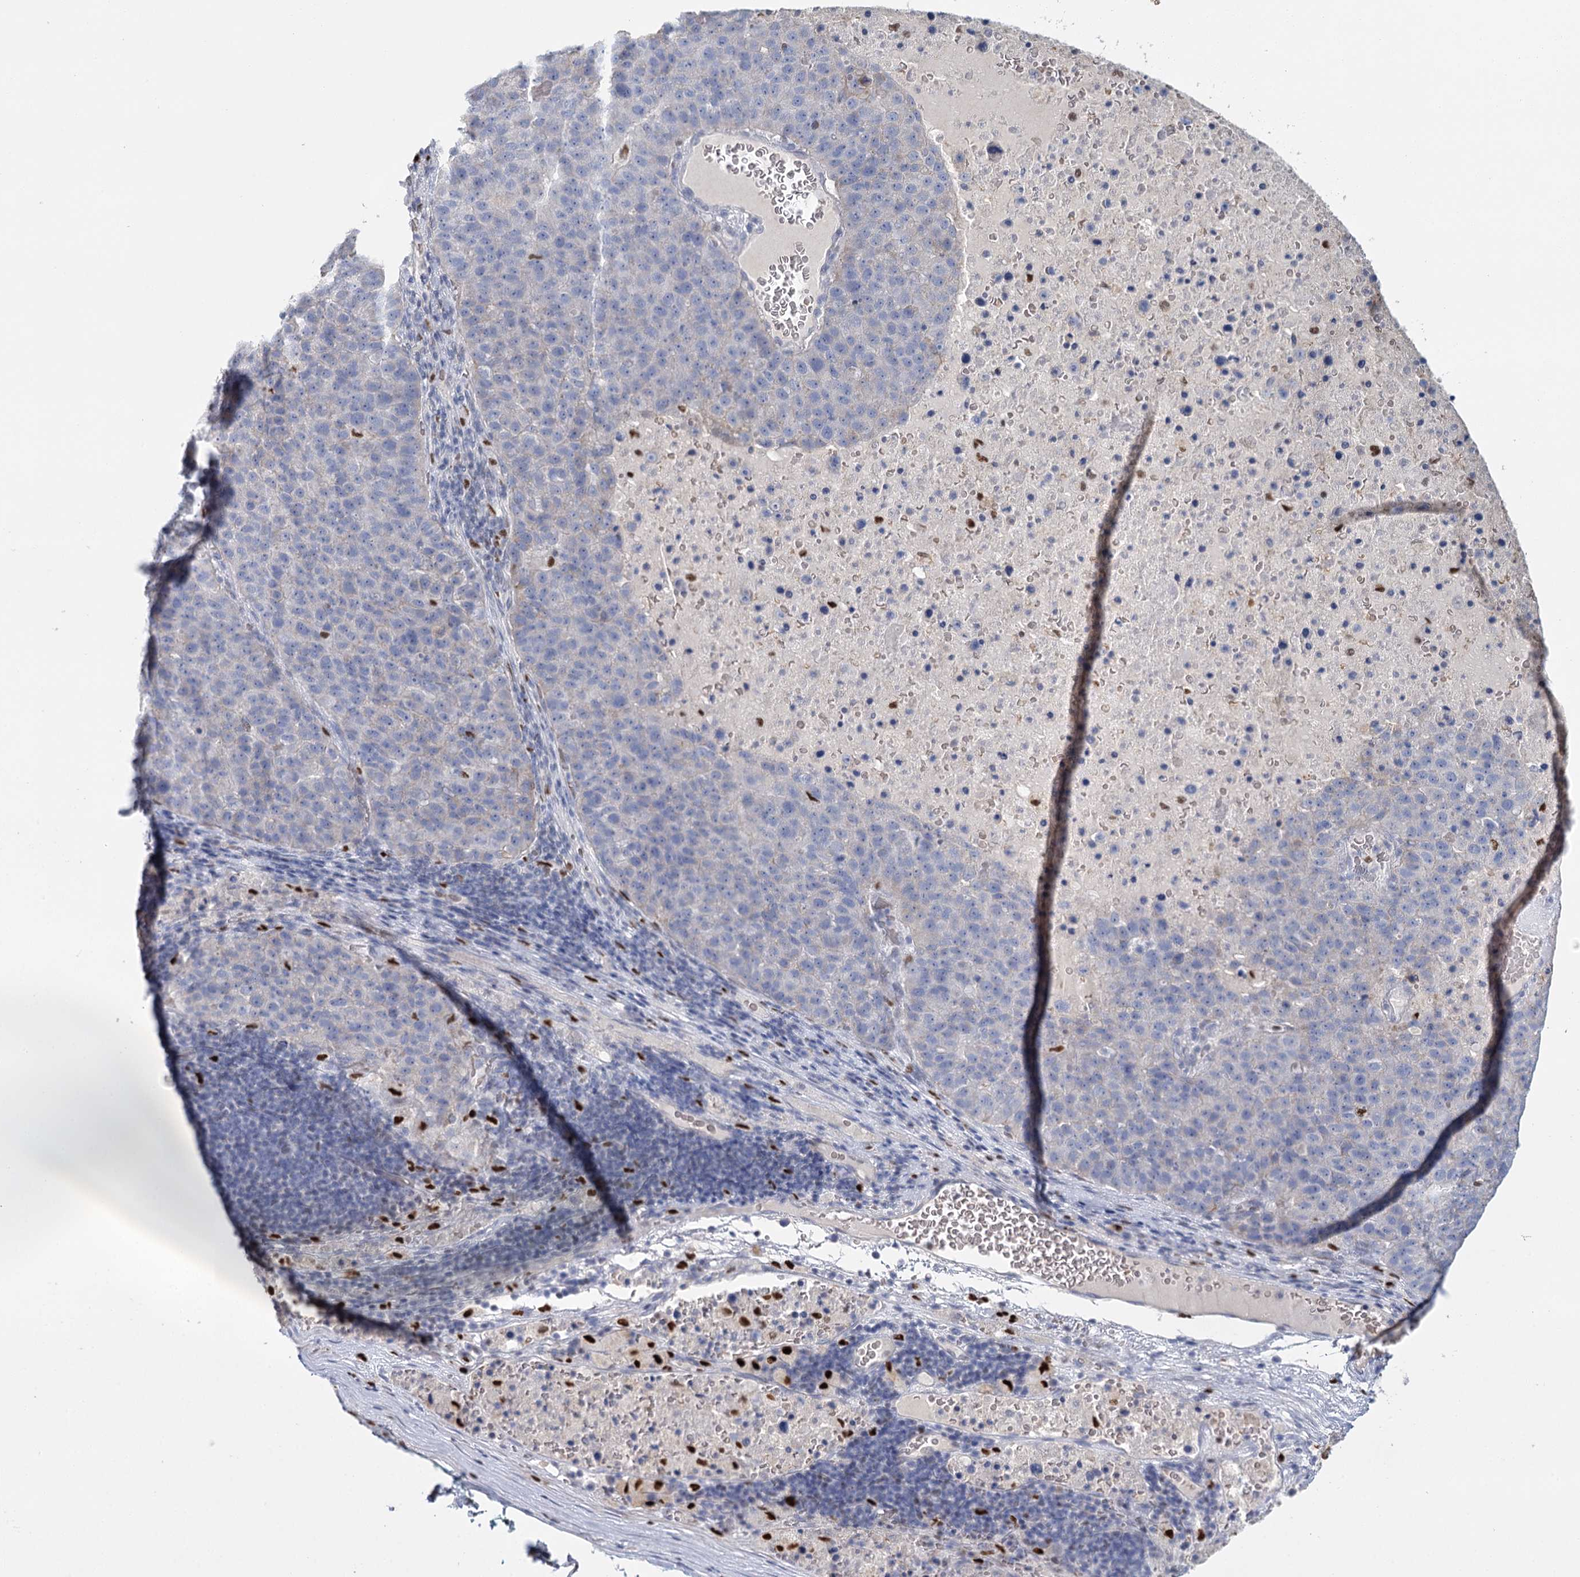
{"staining": {"intensity": "negative", "quantity": "none", "location": "none"}, "tissue": "pancreatic cancer", "cell_type": "Tumor cells", "image_type": "cancer", "snomed": [{"axis": "morphology", "description": "Adenocarcinoma, NOS"}, {"axis": "topography", "description": "Pancreas"}], "caption": "Photomicrograph shows no protein expression in tumor cells of adenocarcinoma (pancreatic) tissue. (Brightfield microscopy of DAB (3,3'-diaminobenzidine) immunohistochemistry at high magnification).", "gene": "IGSF3", "patient": {"sex": "female", "age": 61}}